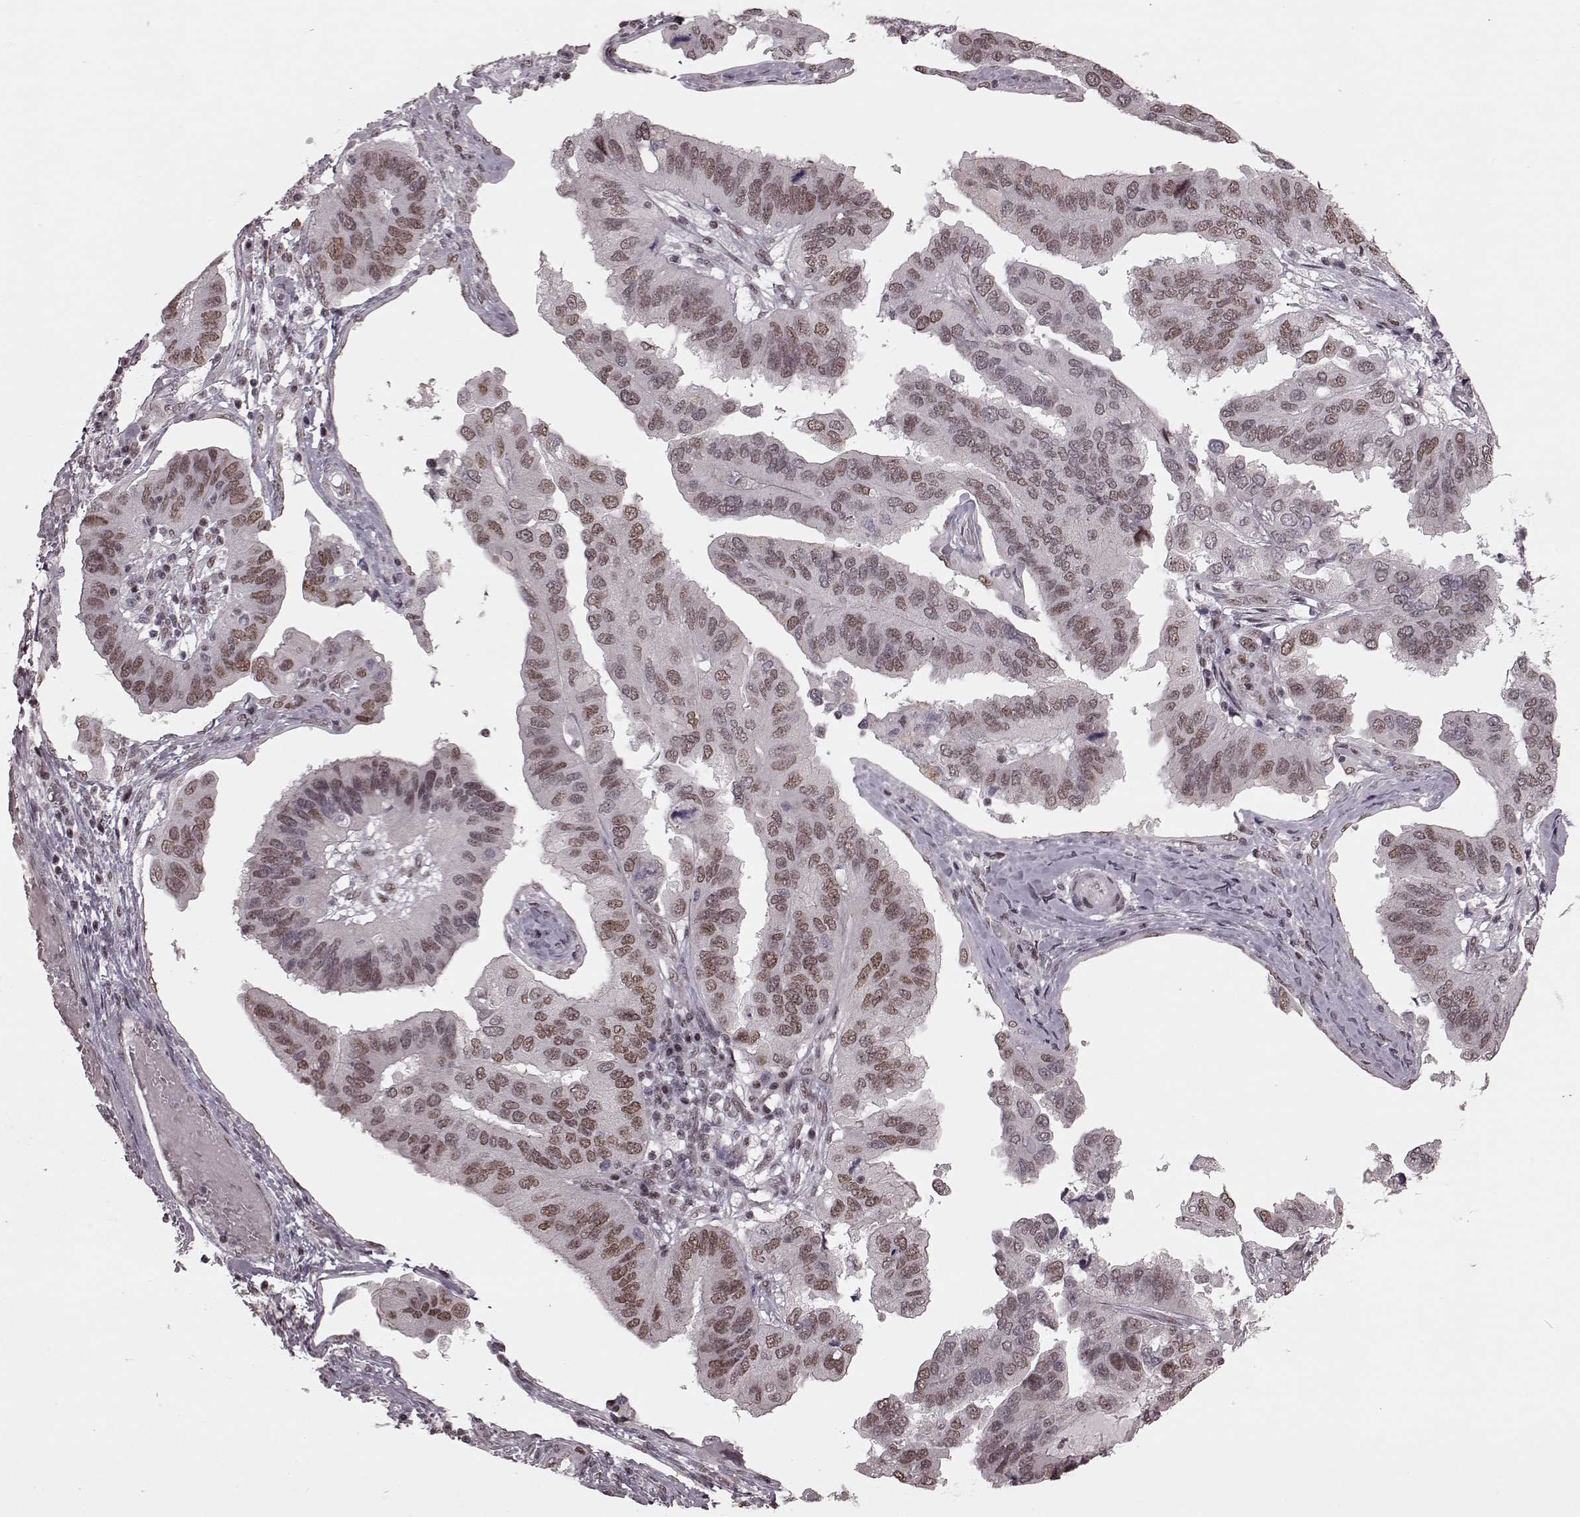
{"staining": {"intensity": "weak", "quantity": "25%-75%", "location": "nuclear"}, "tissue": "ovarian cancer", "cell_type": "Tumor cells", "image_type": "cancer", "snomed": [{"axis": "morphology", "description": "Cystadenocarcinoma, serous, NOS"}, {"axis": "topography", "description": "Ovary"}], "caption": "Immunohistochemistry micrograph of human serous cystadenocarcinoma (ovarian) stained for a protein (brown), which shows low levels of weak nuclear positivity in about 25%-75% of tumor cells.", "gene": "NR2C1", "patient": {"sex": "female", "age": 79}}